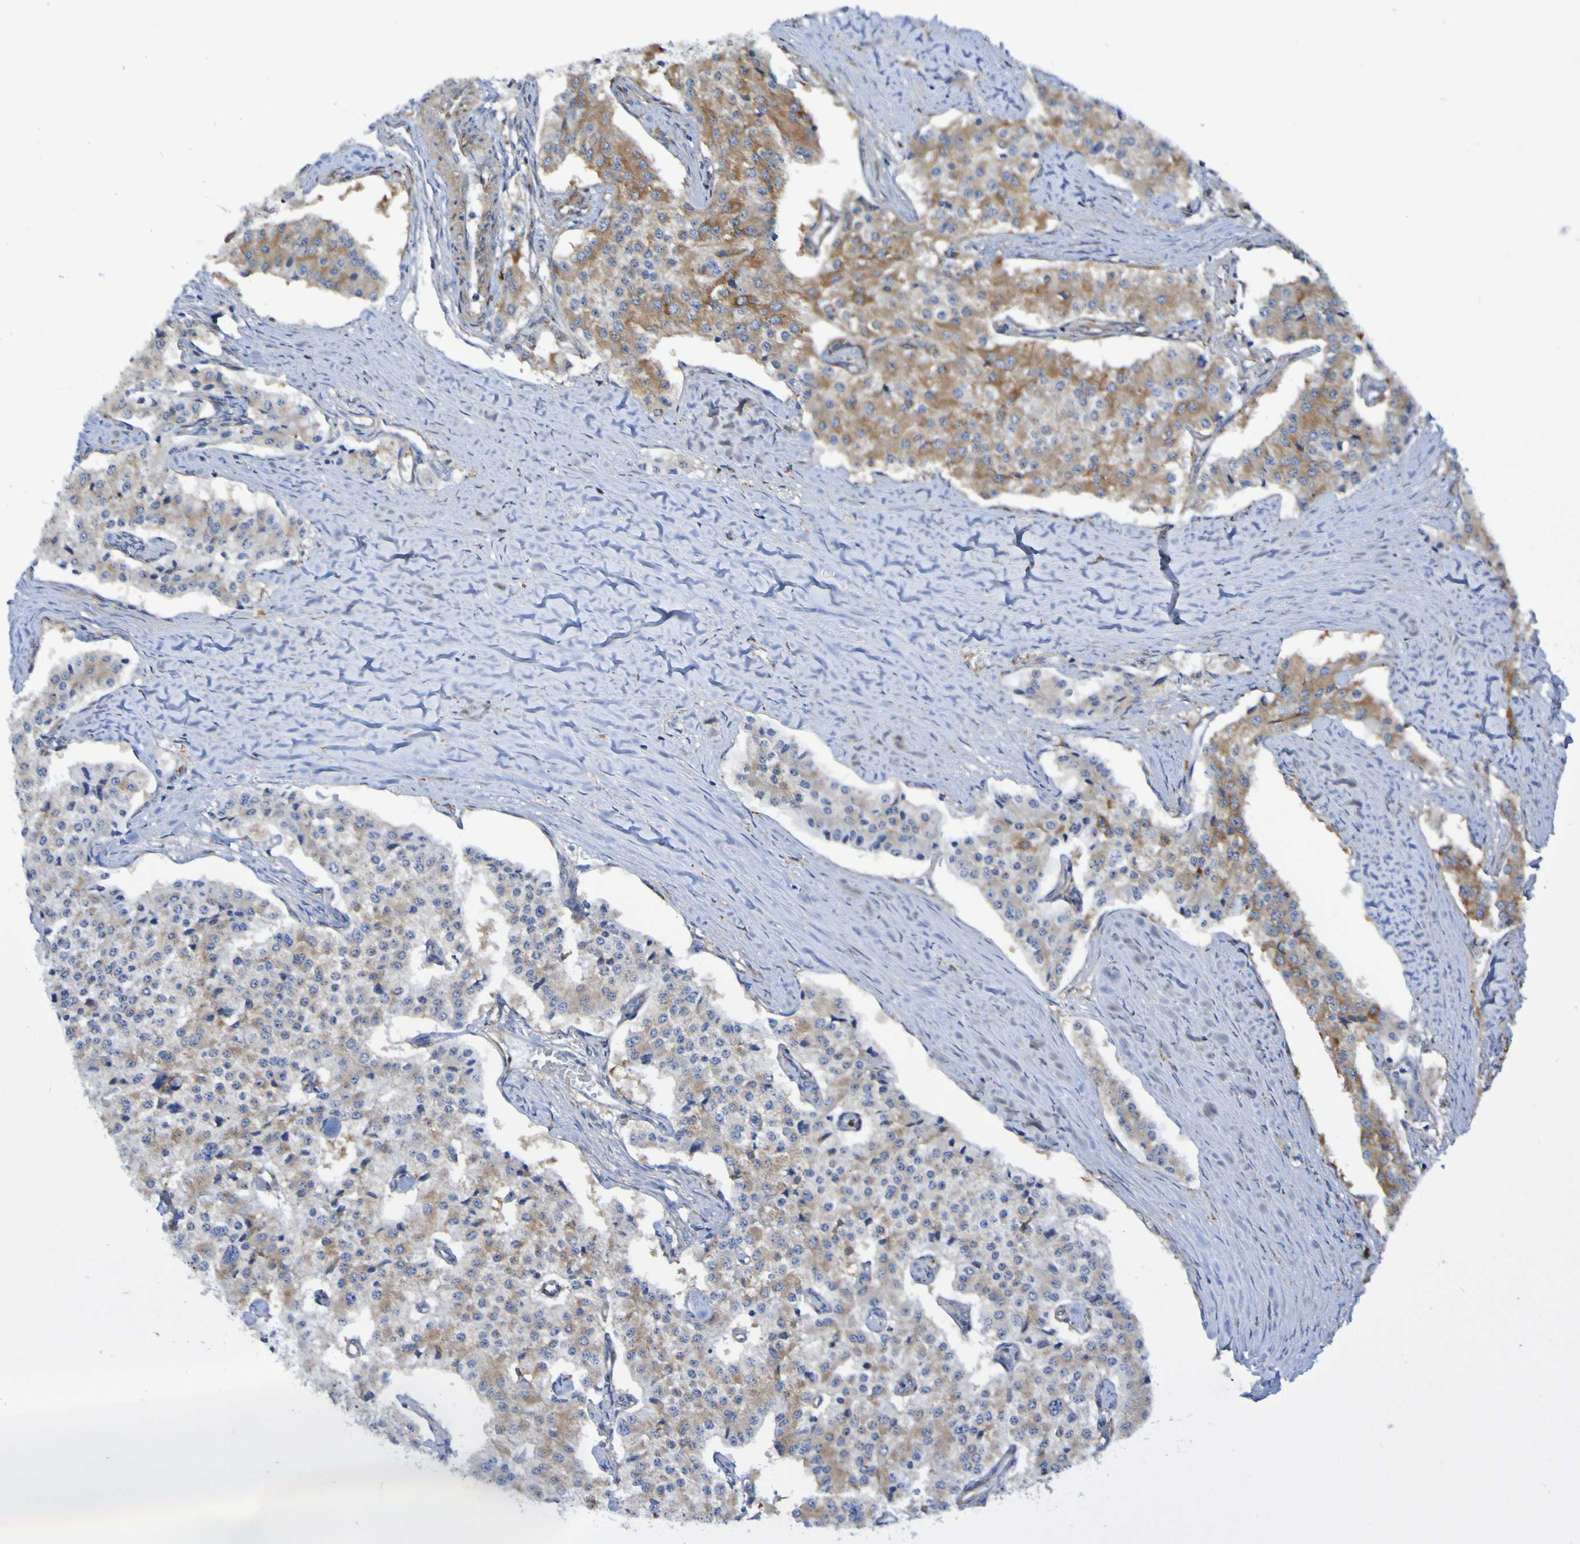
{"staining": {"intensity": "moderate", "quantity": ">75%", "location": "cytoplasmic/membranous"}, "tissue": "carcinoid", "cell_type": "Tumor cells", "image_type": "cancer", "snomed": [{"axis": "morphology", "description": "Carcinoid, malignant, NOS"}, {"axis": "topography", "description": "Colon"}], "caption": "A histopathology image of human carcinoid stained for a protein exhibits moderate cytoplasmic/membranous brown staining in tumor cells.", "gene": "SCRG1", "patient": {"sex": "female", "age": 52}}